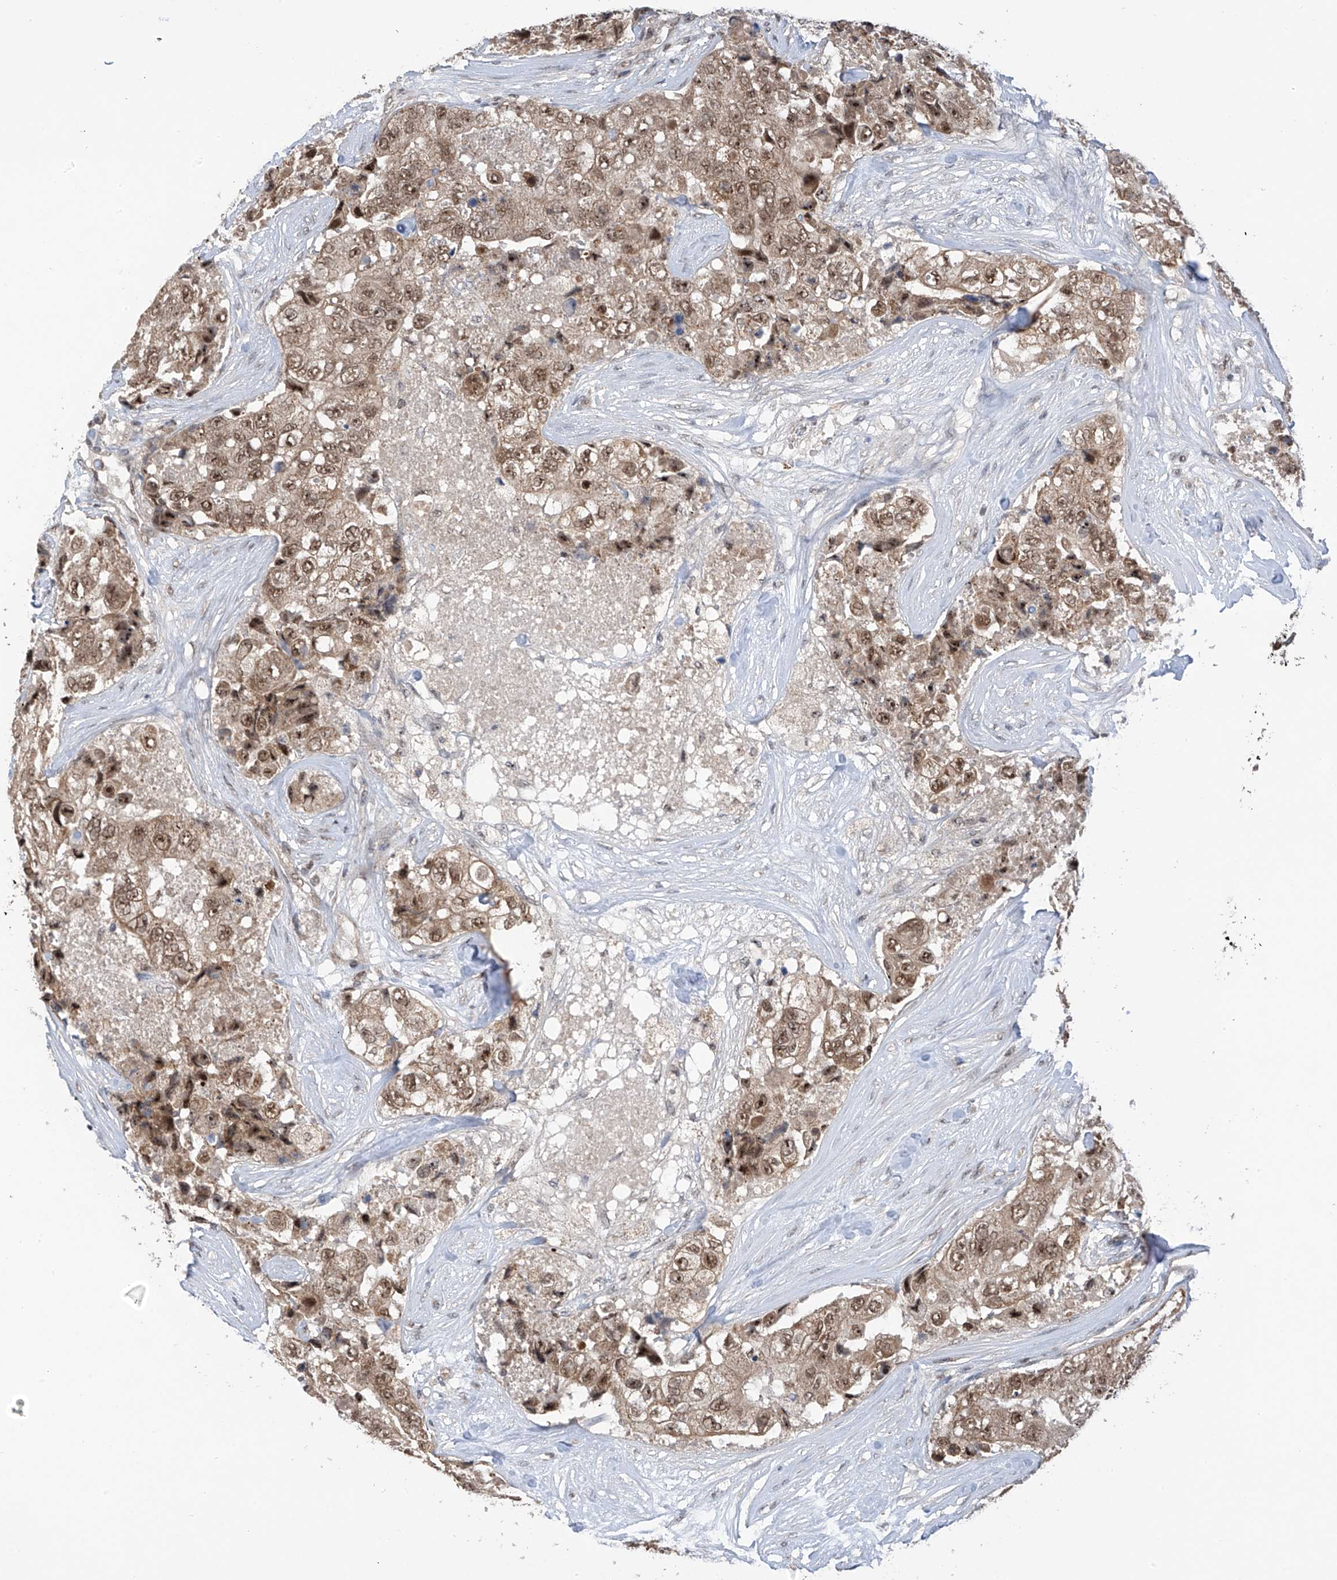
{"staining": {"intensity": "moderate", "quantity": ">75%", "location": "nuclear"}, "tissue": "breast cancer", "cell_type": "Tumor cells", "image_type": "cancer", "snomed": [{"axis": "morphology", "description": "Duct carcinoma"}, {"axis": "topography", "description": "Breast"}], "caption": "A medium amount of moderate nuclear positivity is present in approximately >75% of tumor cells in infiltrating ductal carcinoma (breast) tissue. Nuclei are stained in blue.", "gene": "RPAIN", "patient": {"sex": "female", "age": 62}}